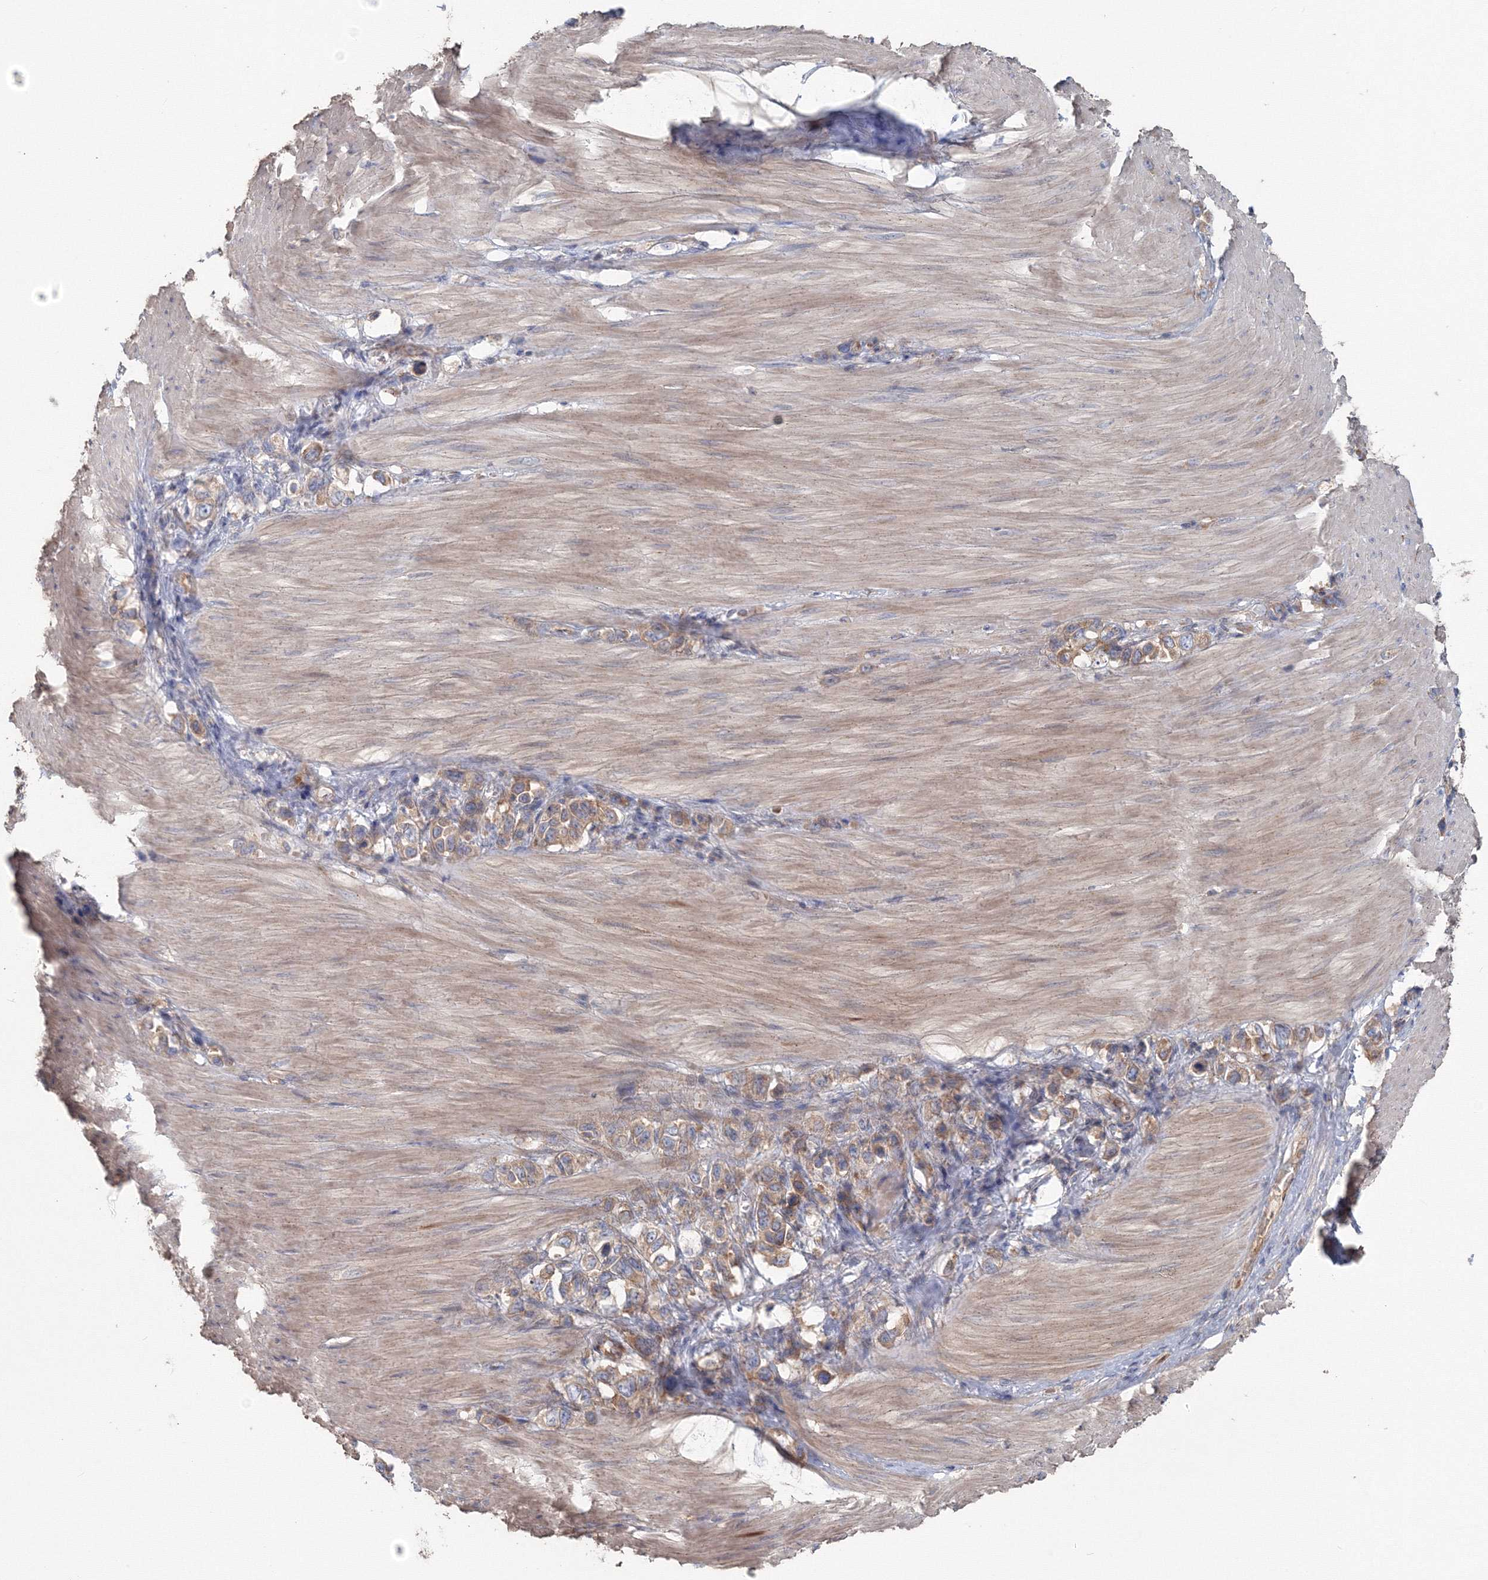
{"staining": {"intensity": "moderate", "quantity": ">75%", "location": "cytoplasmic/membranous"}, "tissue": "stomach cancer", "cell_type": "Tumor cells", "image_type": "cancer", "snomed": [{"axis": "morphology", "description": "Adenocarcinoma, NOS"}, {"axis": "topography", "description": "Stomach"}], "caption": "Moderate cytoplasmic/membranous protein positivity is identified in about >75% of tumor cells in stomach cancer.", "gene": "EXOC1", "patient": {"sex": "female", "age": 65}}